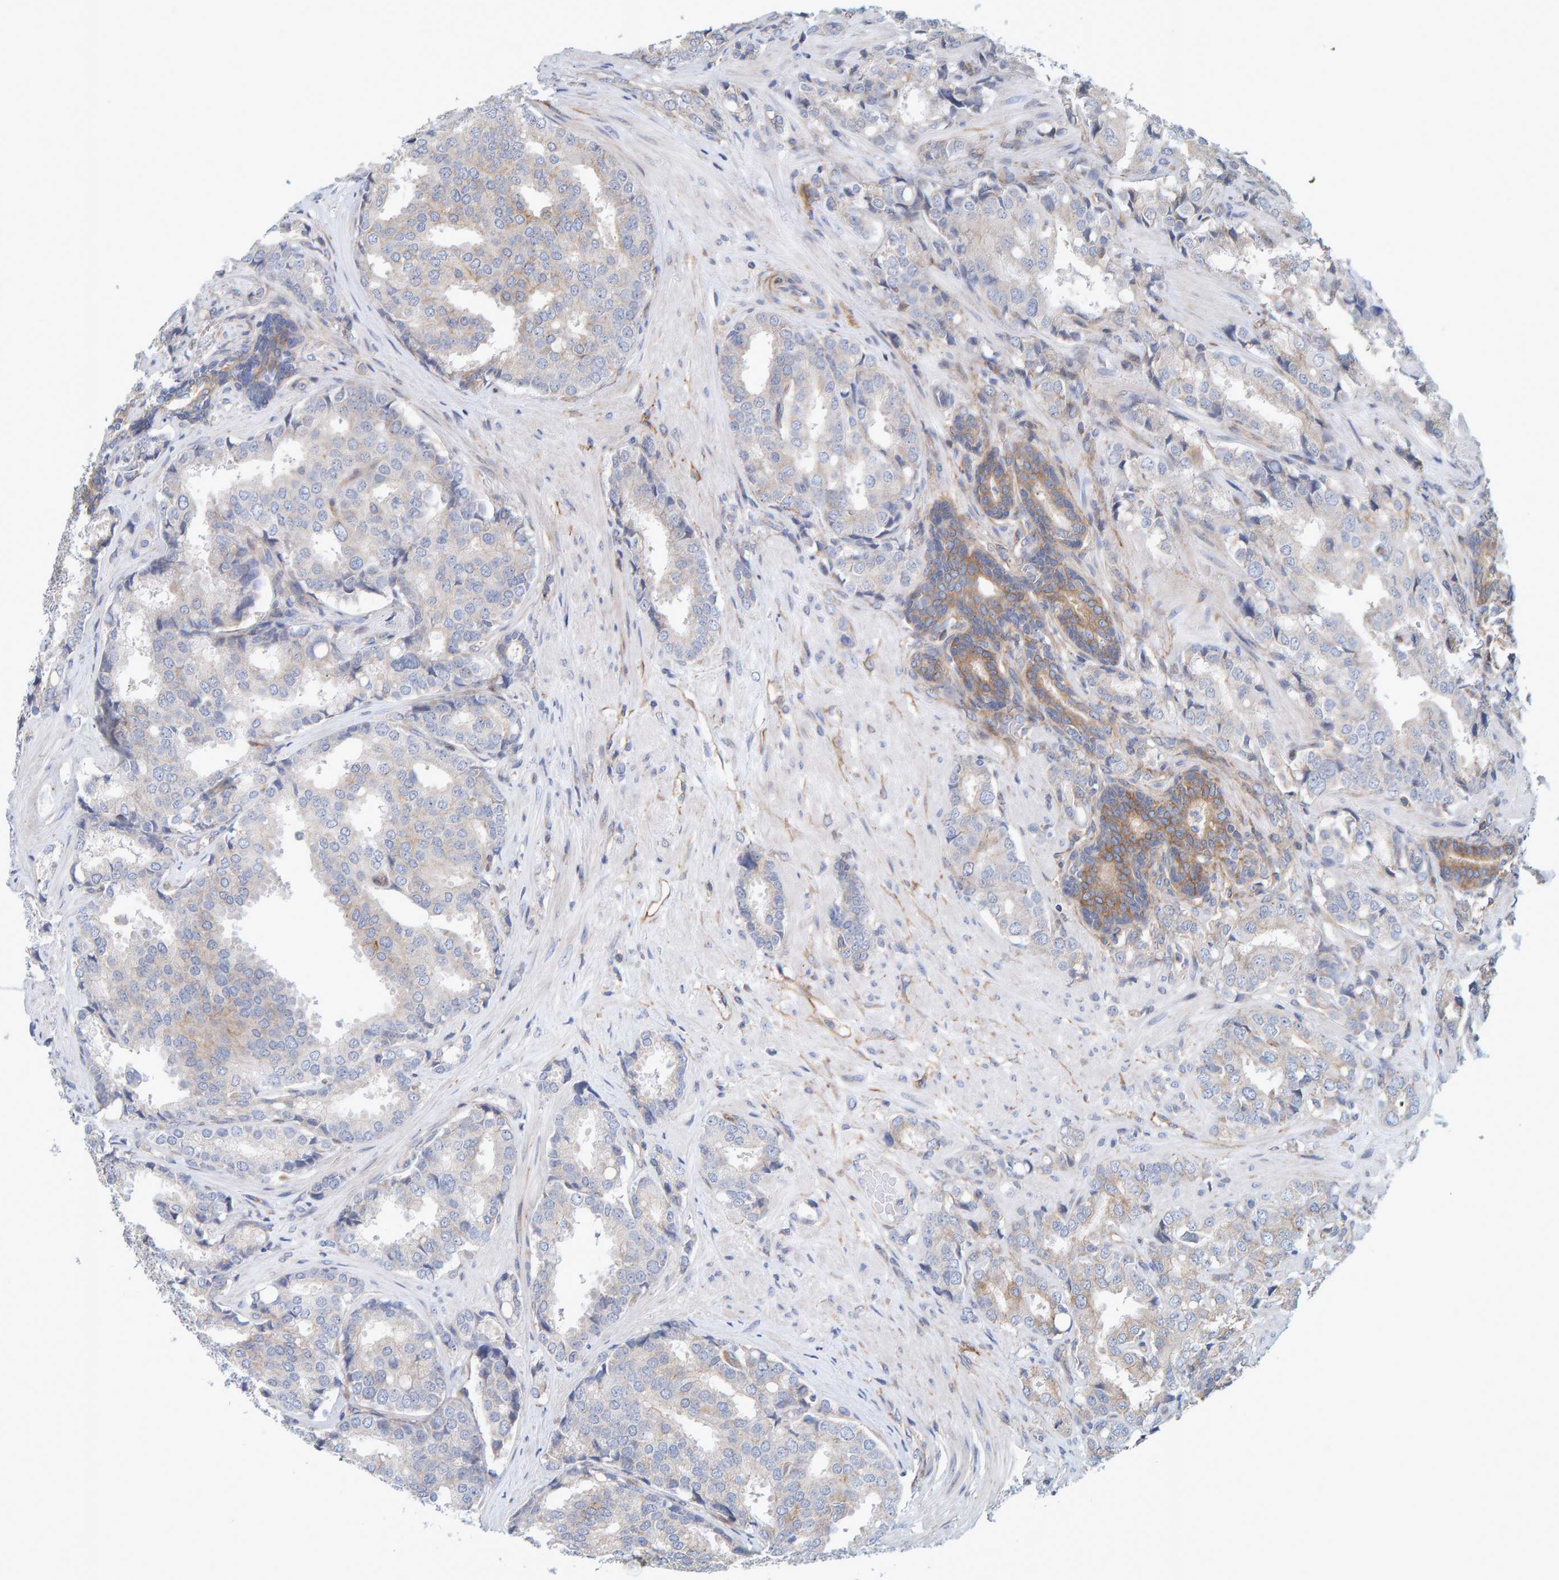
{"staining": {"intensity": "weak", "quantity": "<25%", "location": "cytoplasmic/membranous"}, "tissue": "prostate cancer", "cell_type": "Tumor cells", "image_type": "cancer", "snomed": [{"axis": "morphology", "description": "Adenocarcinoma, High grade"}, {"axis": "topography", "description": "Prostate"}], "caption": "Immunohistochemistry micrograph of prostate adenocarcinoma (high-grade) stained for a protein (brown), which shows no expression in tumor cells.", "gene": "RGP1", "patient": {"sex": "male", "age": 50}}